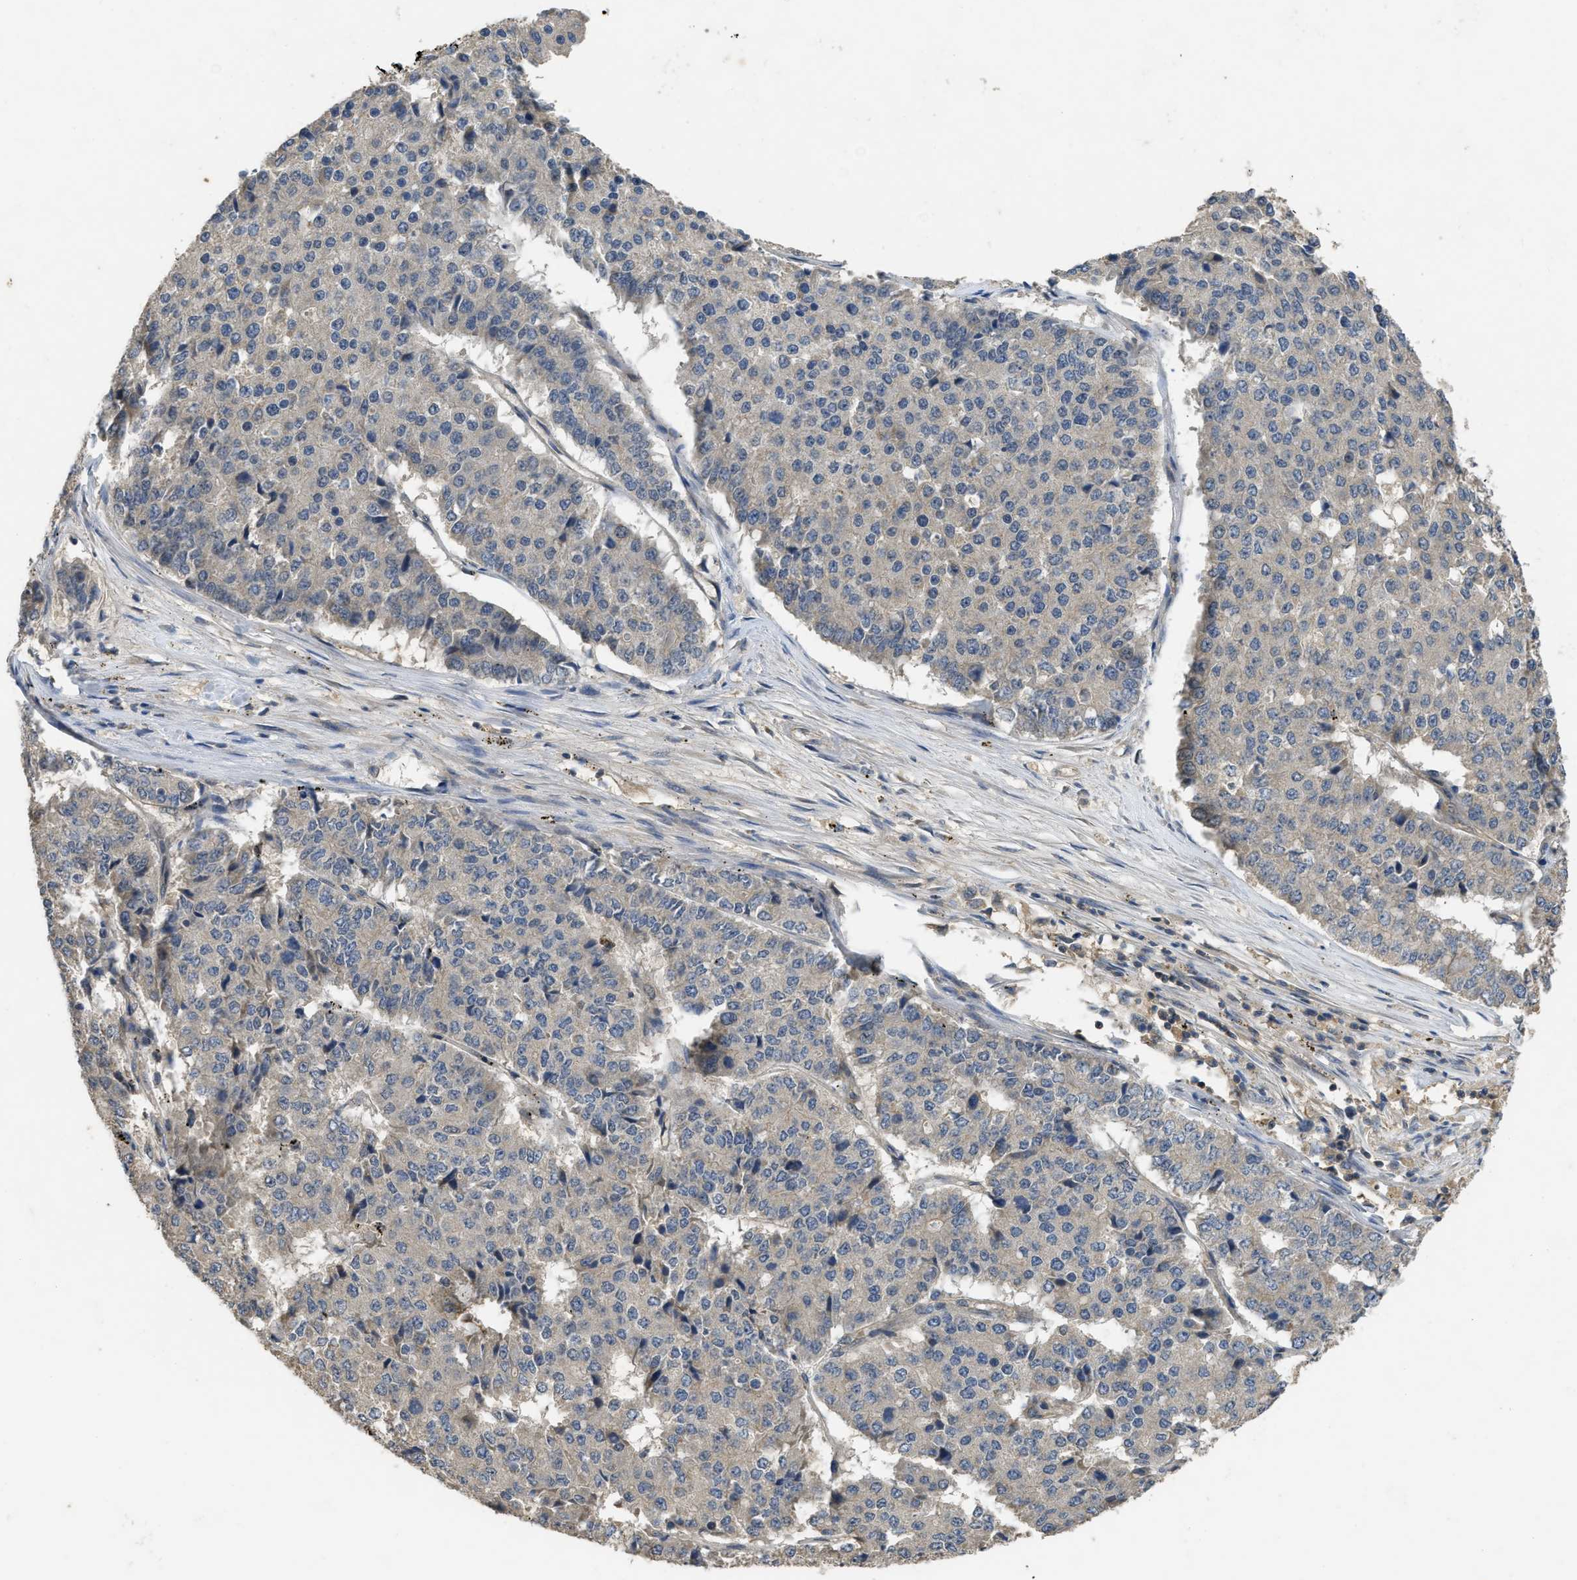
{"staining": {"intensity": "negative", "quantity": "none", "location": "none"}, "tissue": "pancreatic cancer", "cell_type": "Tumor cells", "image_type": "cancer", "snomed": [{"axis": "morphology", "description": "Adenocarcinoma, NOS"}, {"axis": "topography", "description": "Pancreas"}], "caption": "Tumor cells show no significant protein positivity in pancreatic cancer (adenocarcinoma).", "gene": "PPP3CA", "patient": {"sex": "male", "age": 50}}